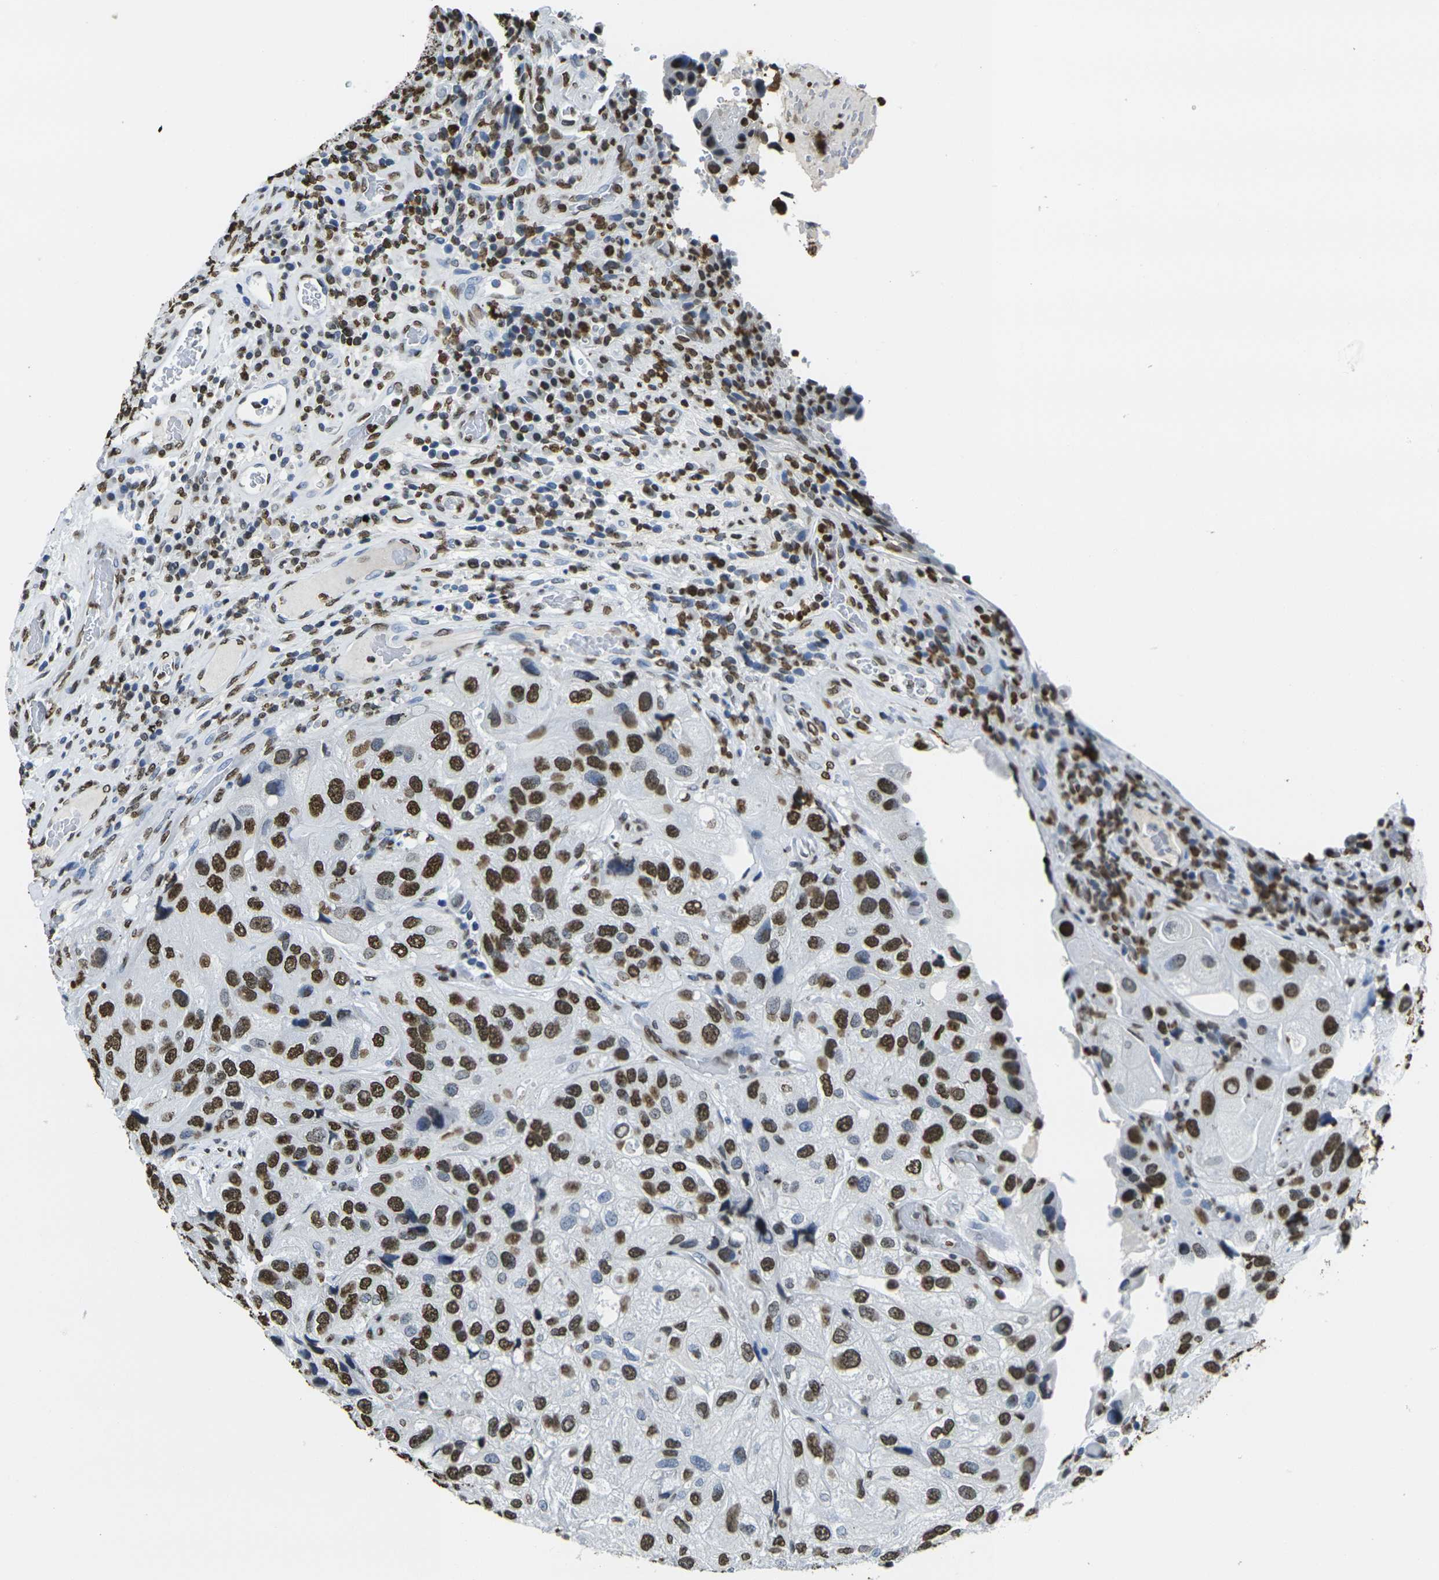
{"staining": {"intensity": "strong", "quantity": ">75%", "location": "nuclear"}, "tissue": "urothelial cancer", "cell_type": "Tumor cells", "image_type": "cancer", "snomed": [{"axis": "morphology", "description": "Urothelial carcinoma, High grade"}, {"axis": "topography", "description": "Urinary bladder"}], "caption": "Urothelial cancer tissue exhibits strong nuclear staining in about >75% of tumor cells, visualized by immunohistochemistry.", "gene": "DRAXIN", "patient": {"sex": "female", "age": 64}}